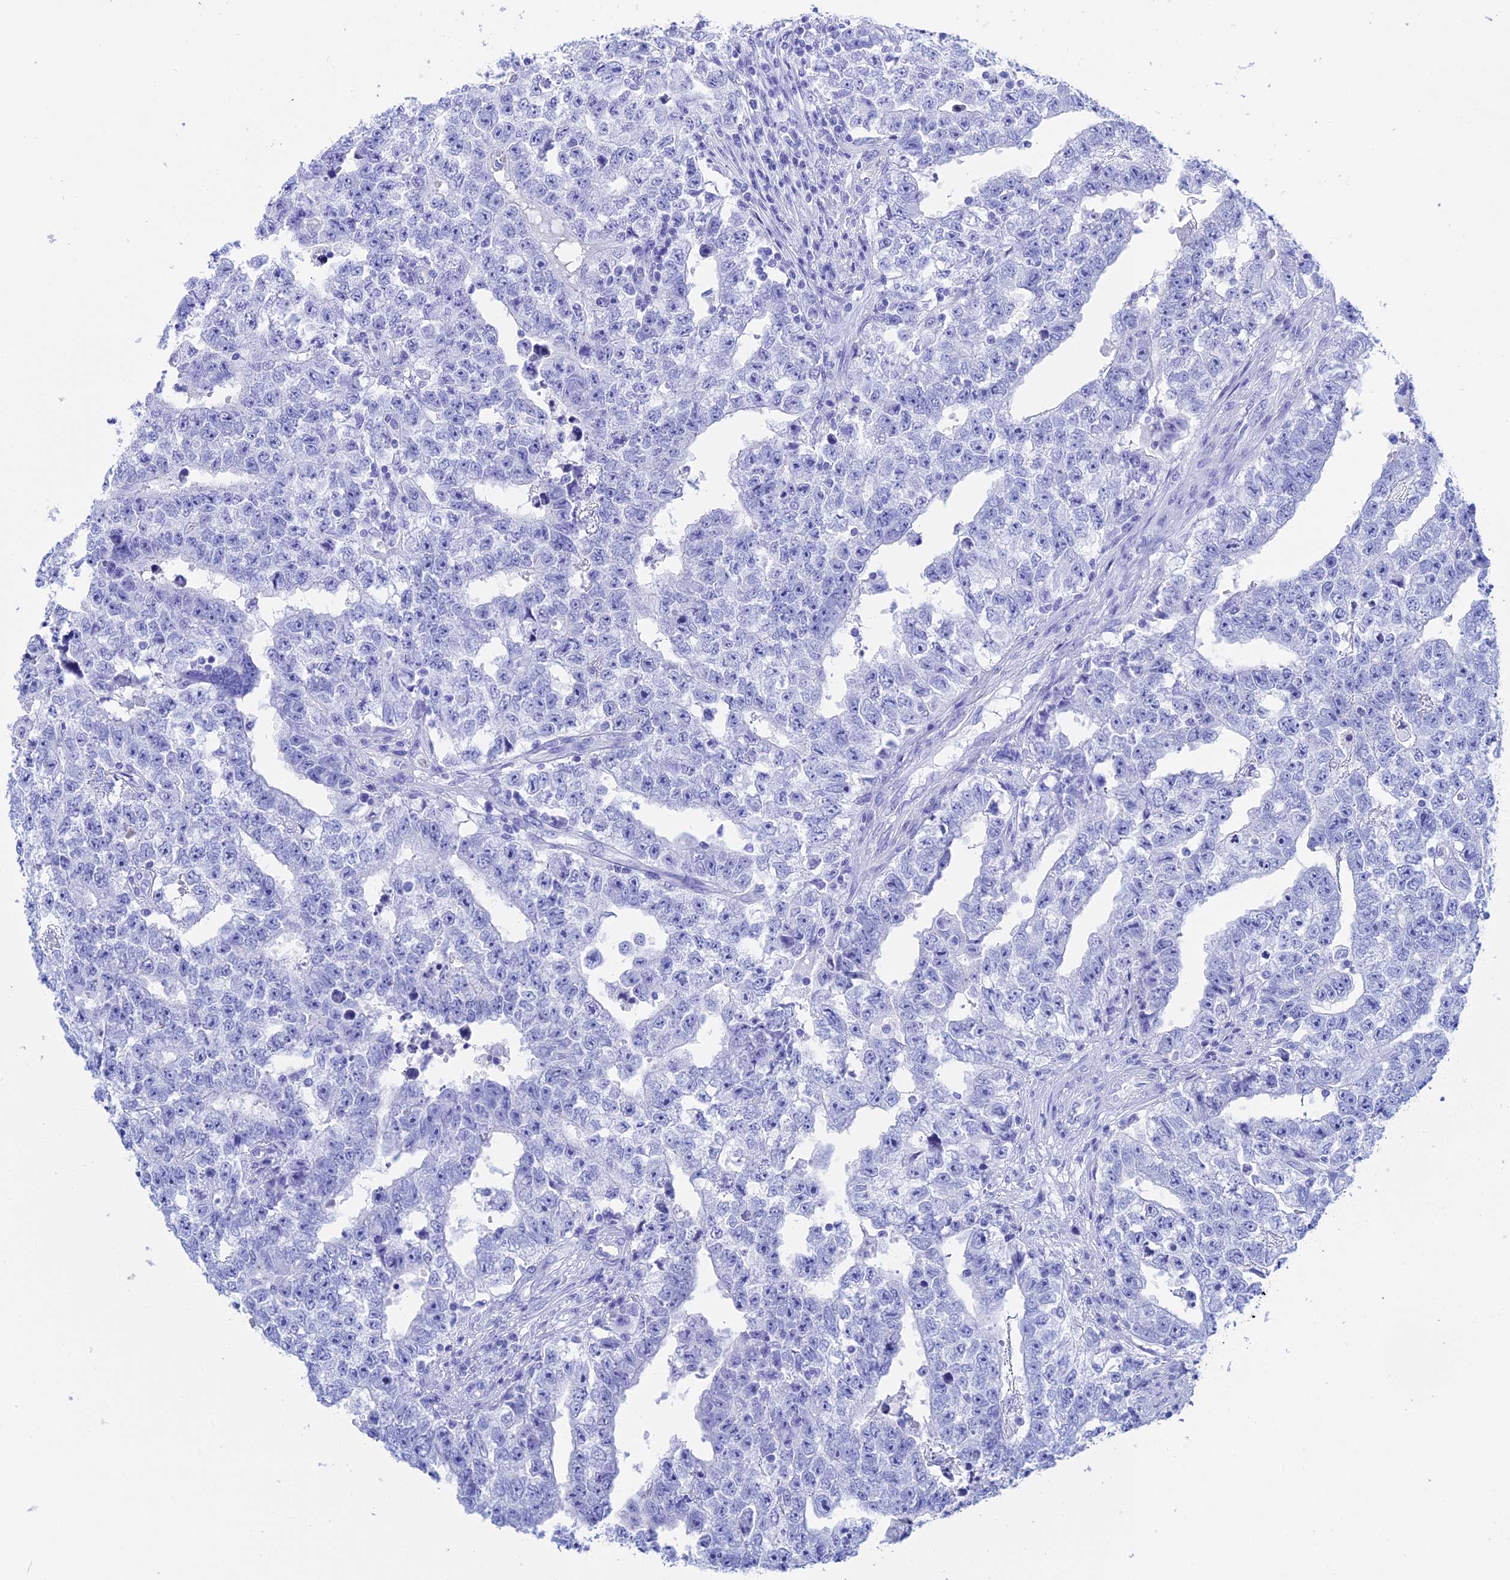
{"staining": {"intensity": "negative", "quantity": "none", "location": "none"}, "tissue": "testis cancer", "cell_type": "Tumor cells", "image_type": "cancer", "snomed": [{"axis": "morphology", "description": "Carcinoma, Embryonal, NOS"}, {"axis": "topography", "description": "Testis"}], "caption": "High power microscopy image of an immunohistochemistry image of testis cancer (embryonal carcinoma), revealing no significant positivity in tumor cells.", "gene": "TEX101", "patient": {"sex": "male", "age": 25}}